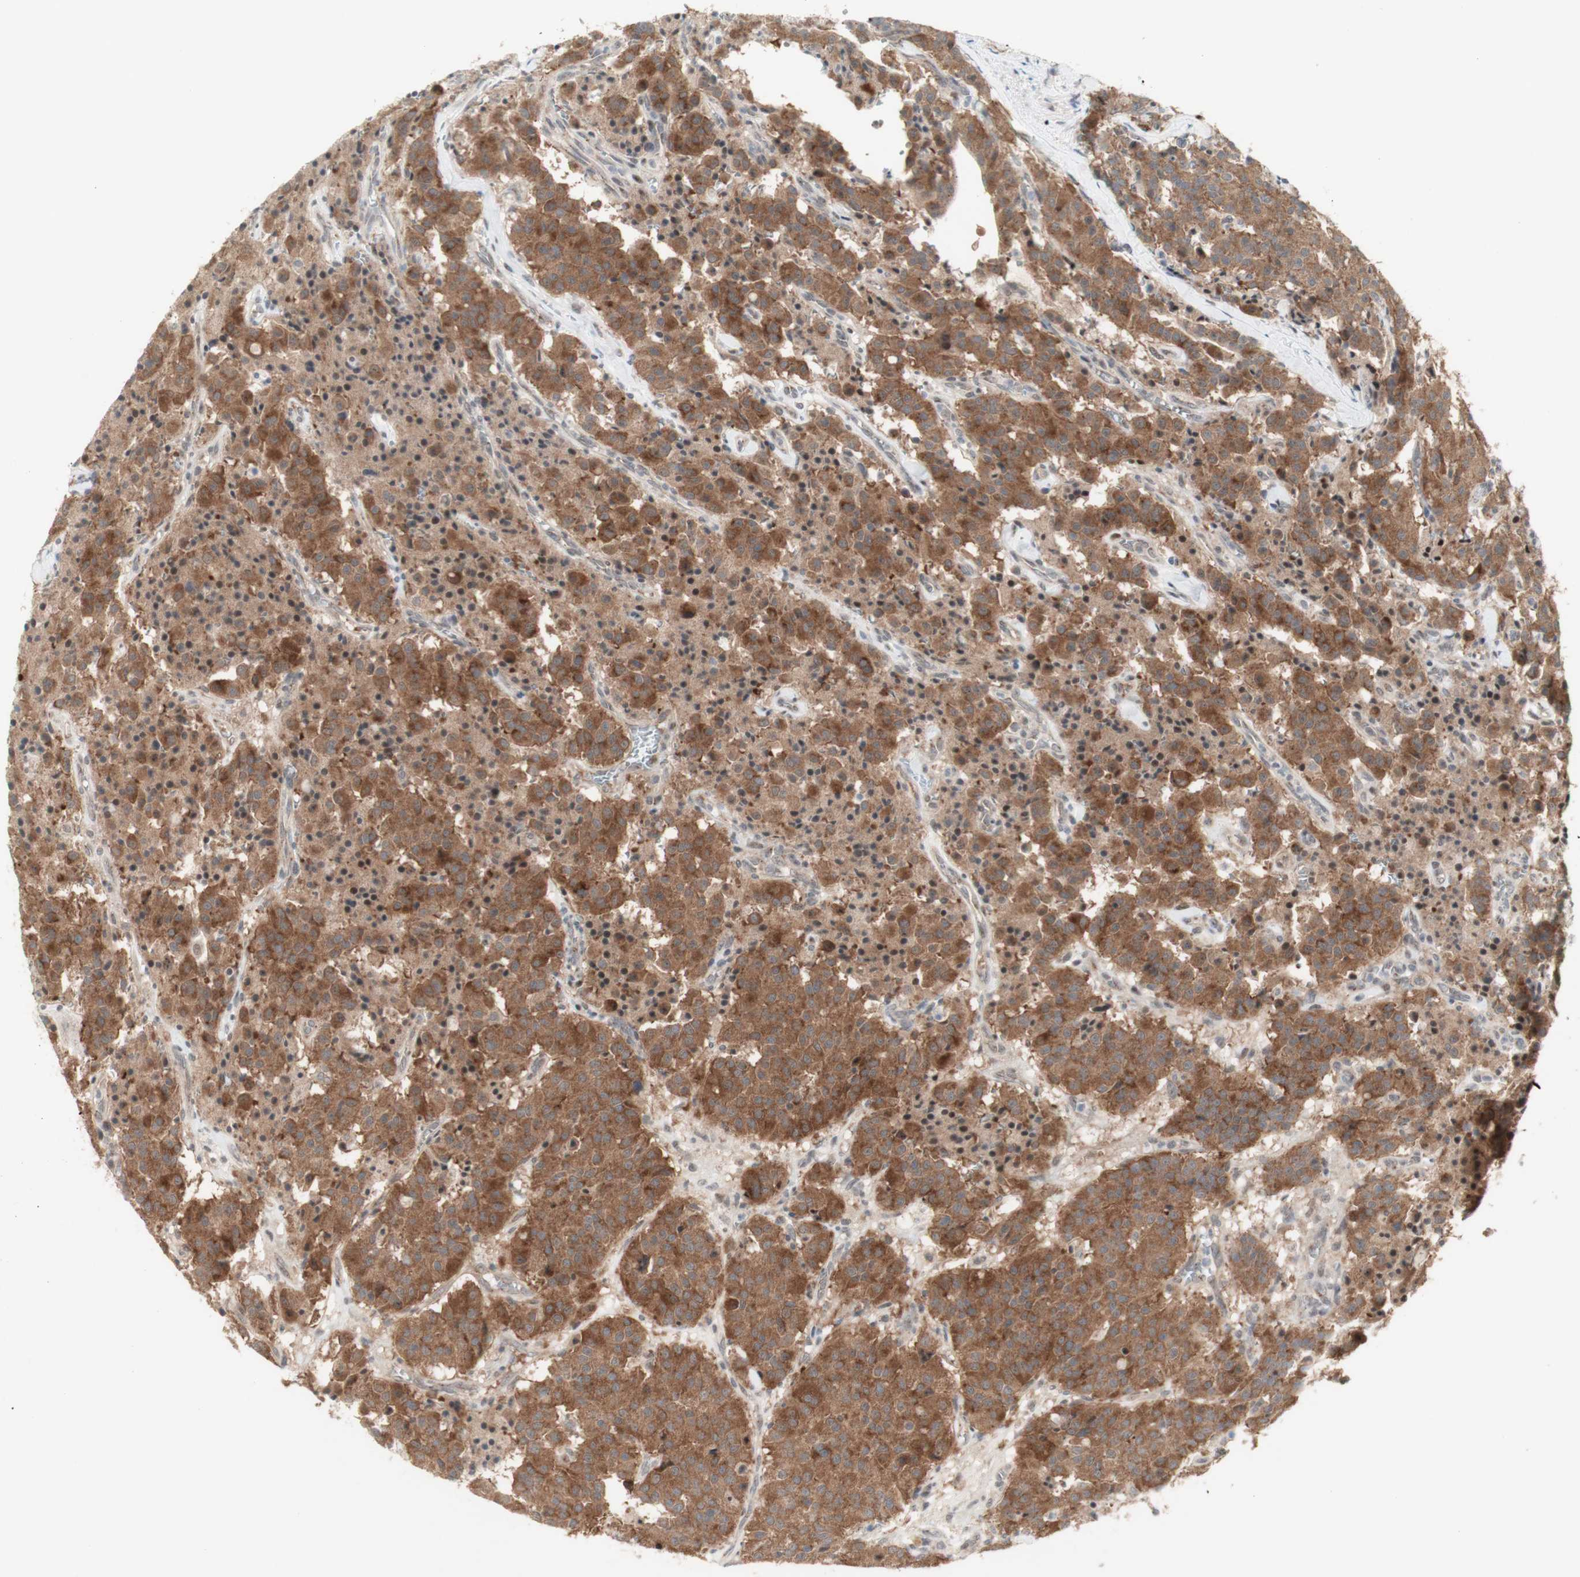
{"staining": {"intensity": "strong", "quantity": ">75%", "location": "cytoplasmic/membranous"}, "tissue": "carcinoid", "cell_type": "Tumor cells", "image_type": "cancer", "snomed": [{"axis": "morphology", "description": "Carcinoid, malignant, NOS"}, {"axis": "topography", "description": "Lung"}], "caption": "Carcinoid stained with a brown dye shows strong cytoplasmic/membranous positive expression in approximately >75% of tumor cells.", "gene": "CYLD", "patient": {"sex": "male", "age": 30}}